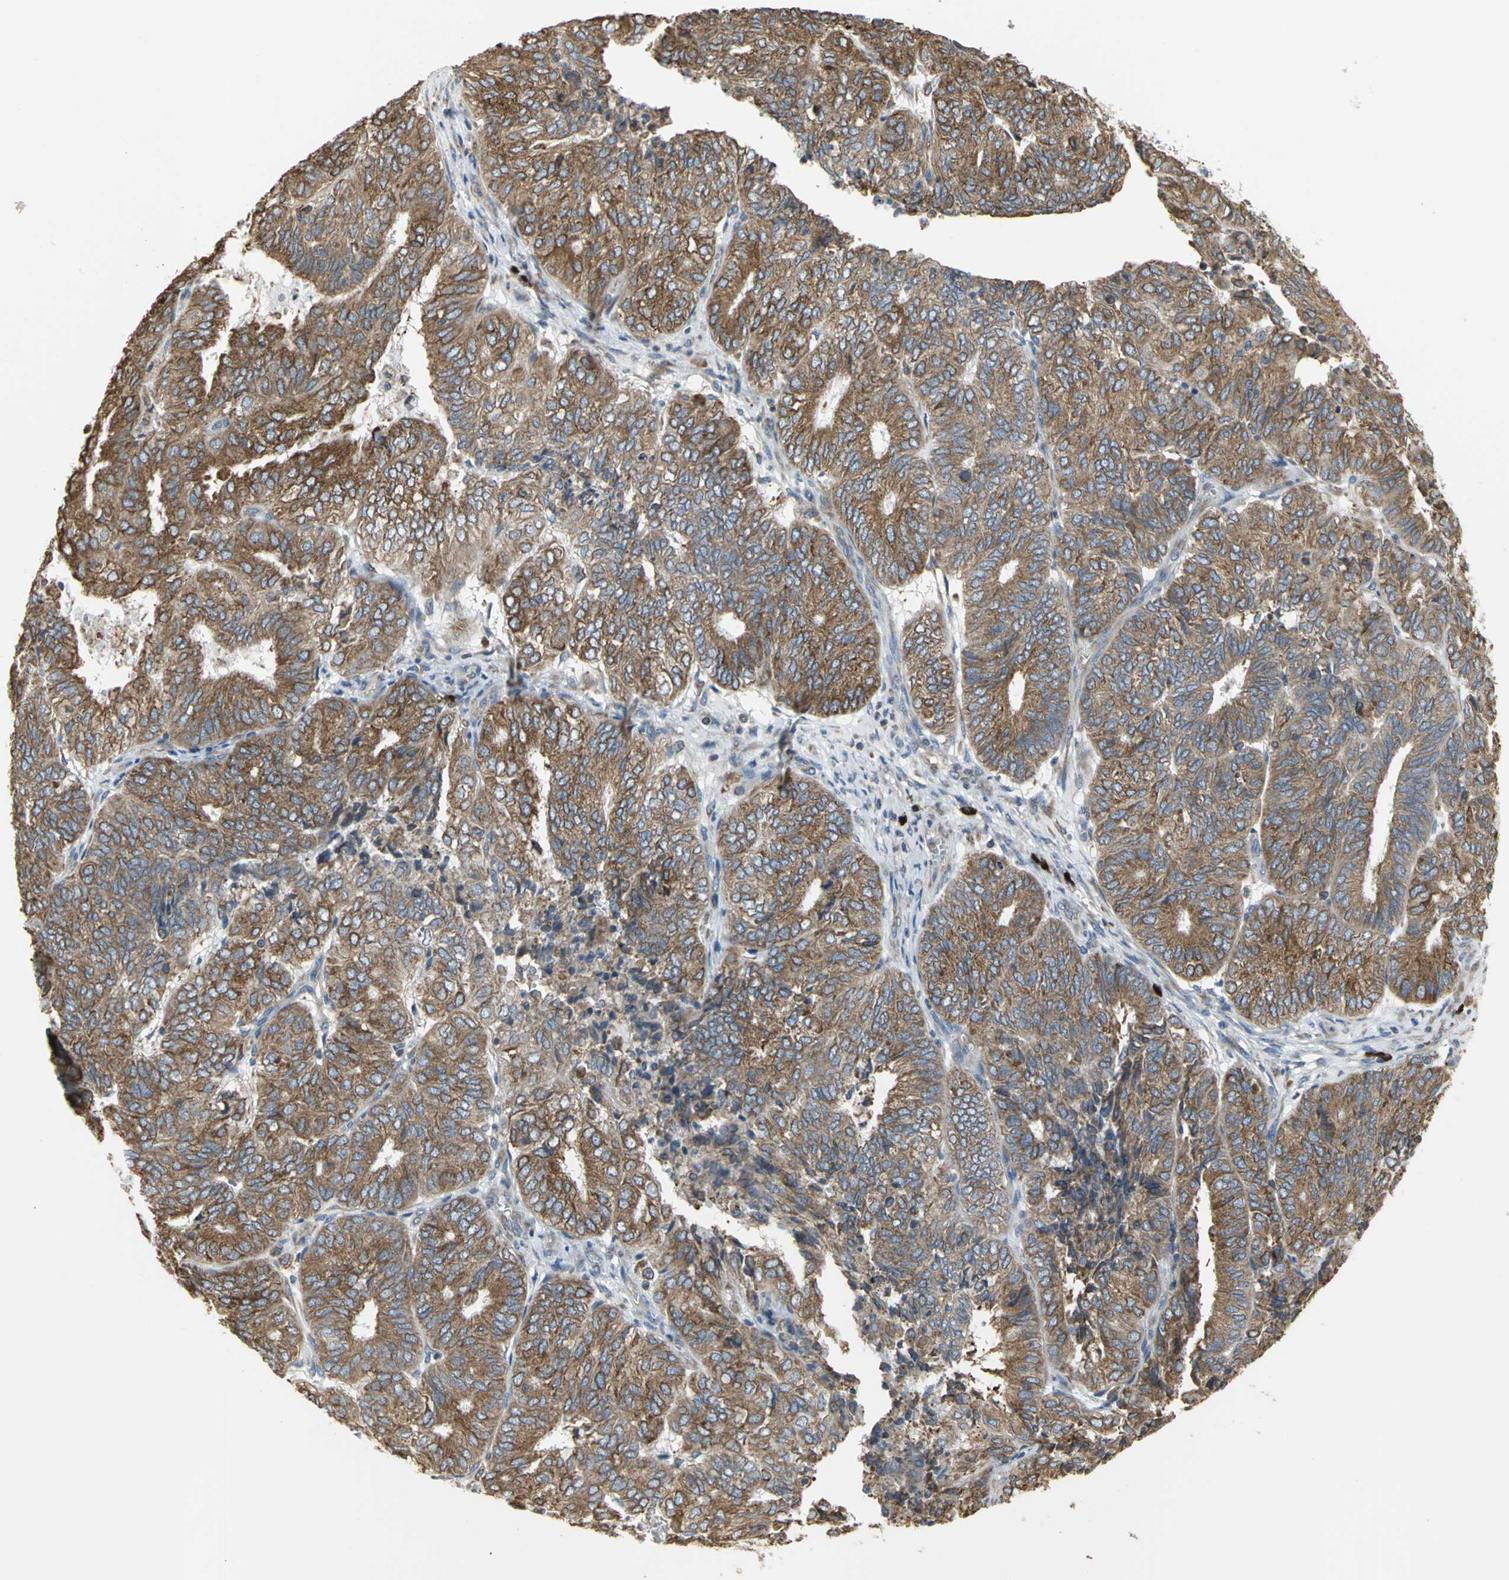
{"staining": {"intensity": "strong", "quantity": ">75%", "location": "cytoplasmic/membranous"}, "tissue": "endometrial cancer", "cell_type": "Tumor cells", "image_type": "cancer", "snomed": [{"axis": "morphology", "description": "Adenocarcinoma, NOS"}, {"axis": "topography", "description": "Uterus"}], "caption": "Strong cytoplasmic/membranous staining is seen in about >75% of tumor cells in endometrial cancer.", "gene": "SDF2L1", "patient": {"sex": "female", "age": 60}}